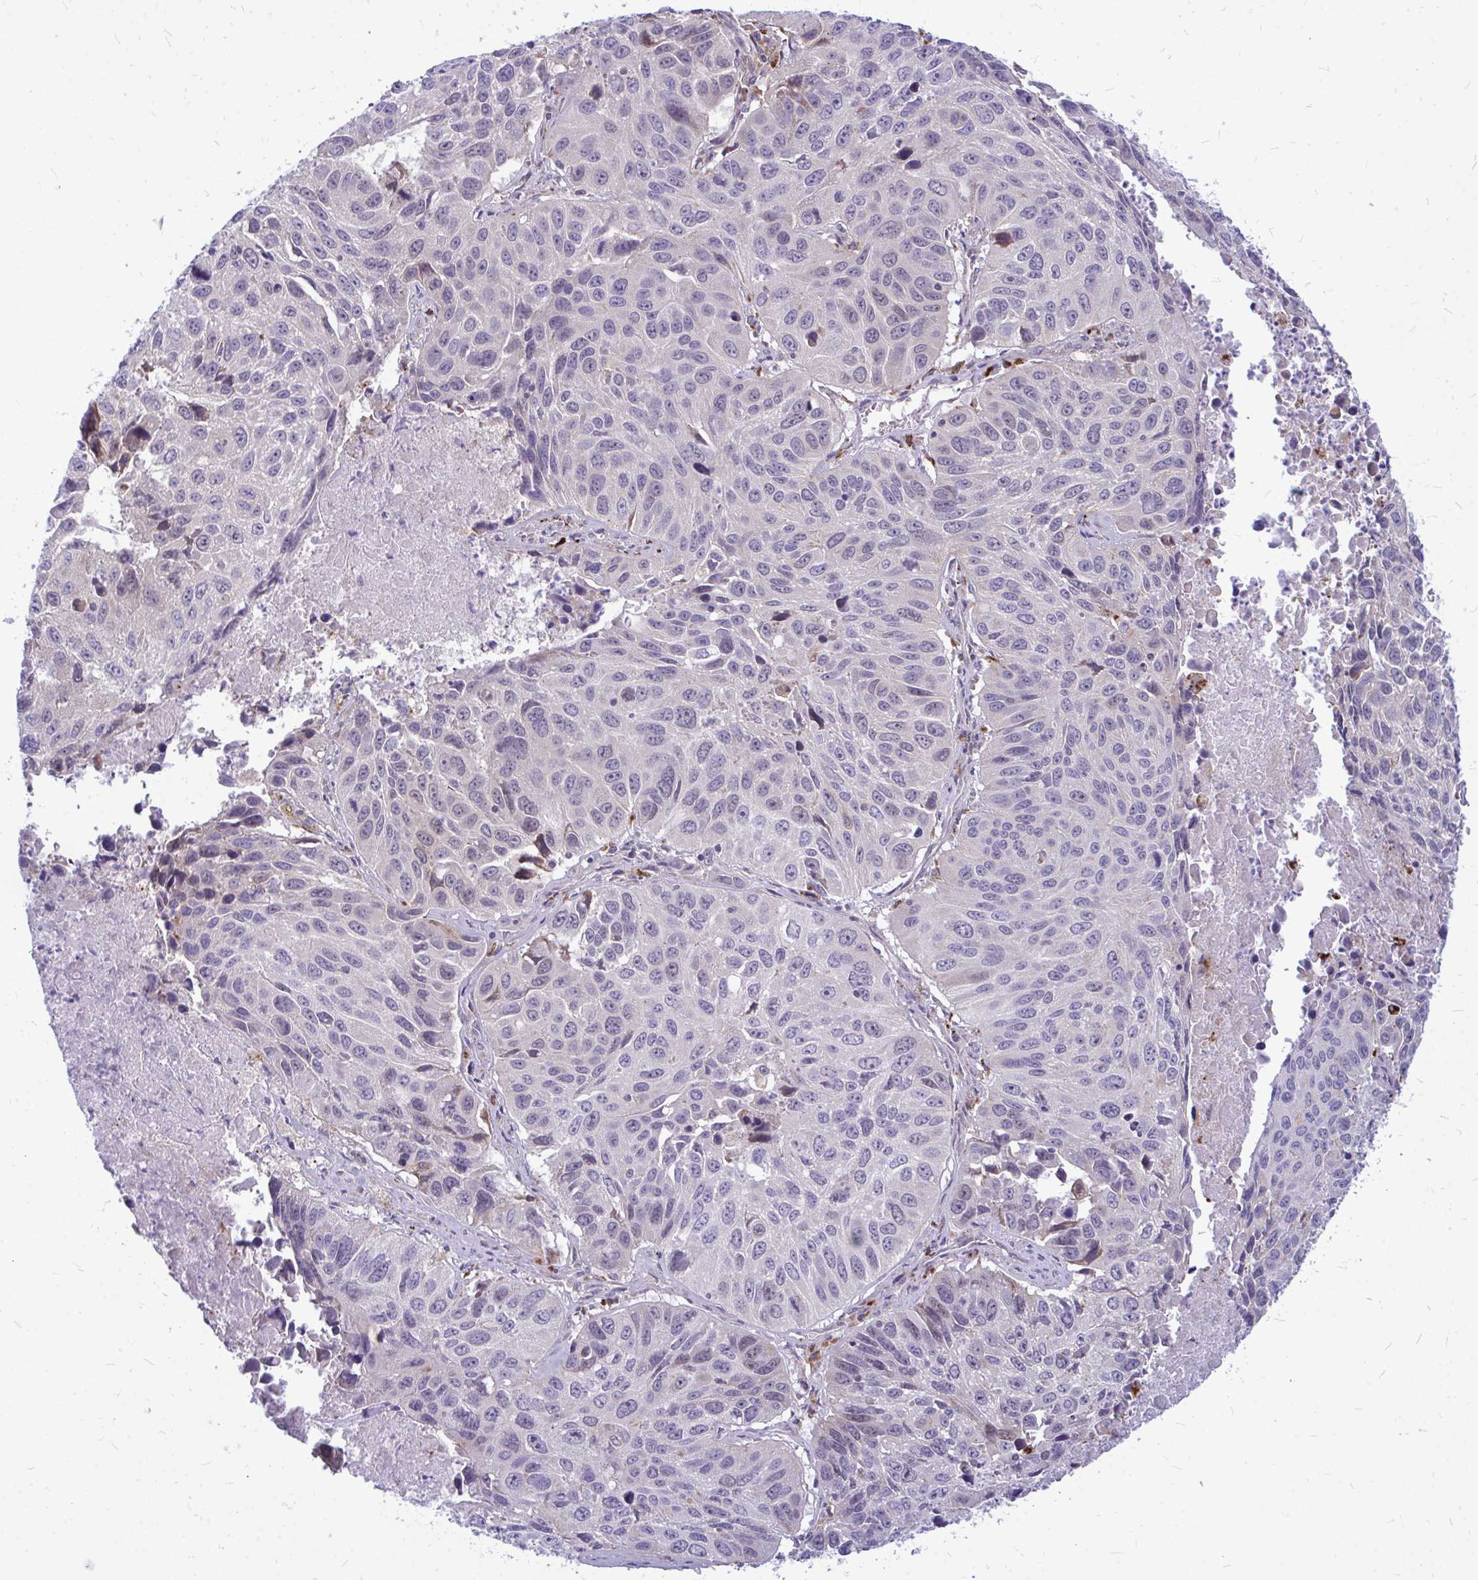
{"staining": {"intensity": "negative", "quantity": "none", "location": "none"}, "tissue": "lung cancer", "cell_type": "Tumor cells", "image_type": "cancer", "snomed": [{"axis": "morphology", "description": "Squamous cell carcinoma, NOS"}, {"axis": "topography", "description": "Lung"}], "caption": "Lung cancer (squamous cell carcinoma) was stained to show a protein in brown. There is no significant expression in tumor cells. Brightfield microscopy of immunohistochemistry (IHC) stained with DAB (brown) and hematoxylin (blue), captured at high magnification.", "gene": "ZSCAN25", "patient": {"sex": "female", "age": 61}}